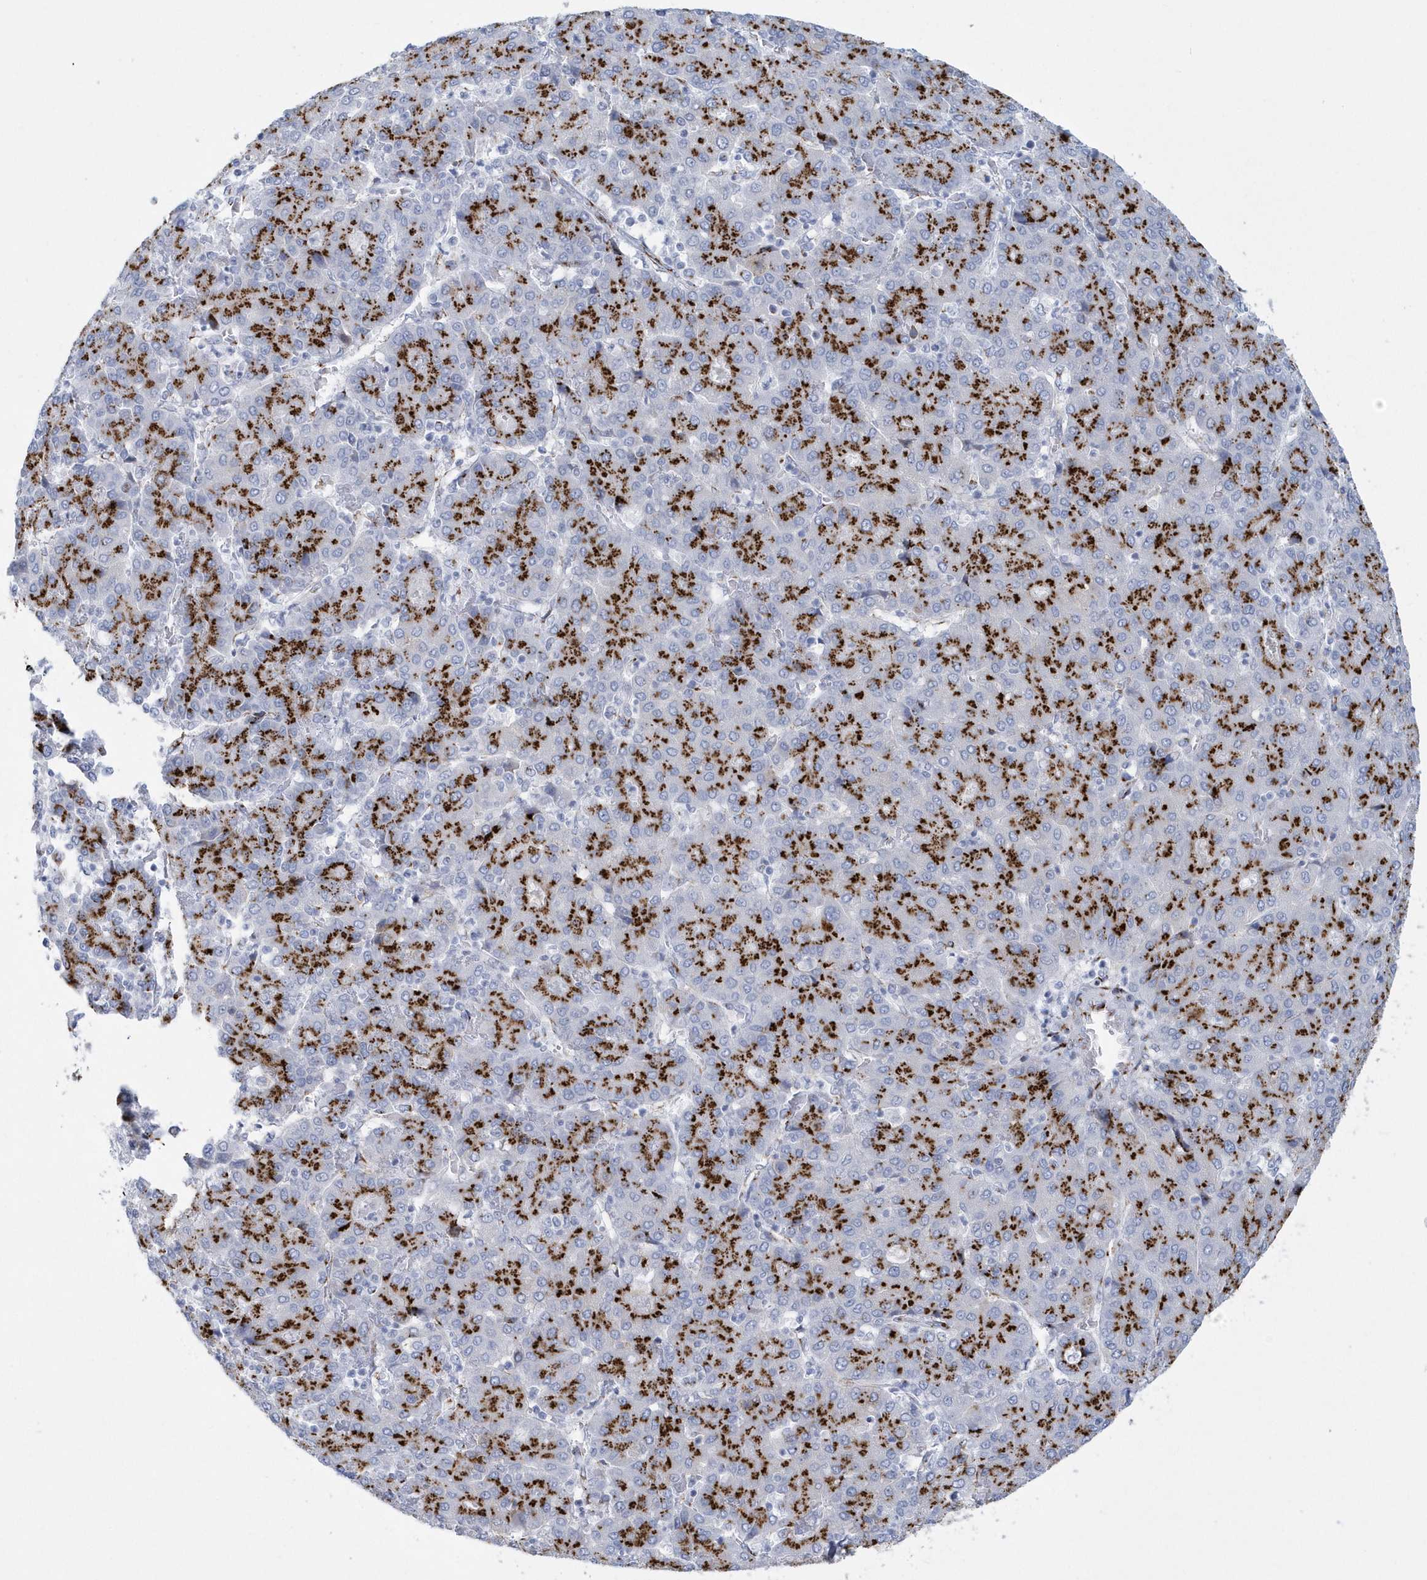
{"staining": {"intensity": "strong", "quantity": ">75%", "location": "cytoplasmic/membranous"}, "tissue": "liver cancer", "cell_type": "Tumor cells", "image_type": "cancer", "snomed": [{"axis": "morphology", "description": "Carcinoma, Hepatocellular, NOS"}, {"axis": "topography", "description": "Liver"}], "caption": "IHC (DAB) staining of liver hepatocellular carcinoma reveals strong cytoplasmic/membranous protein expression in about >75% of tumor cells. The staining is performed using DAB (3,3'-diaminobenzidine) brown chromogen to label protein expression. The nuclei are counter-stained blue using hematoxylin.", "gene": "SLX9", "patient": {"sex": "male", "age": 65}}